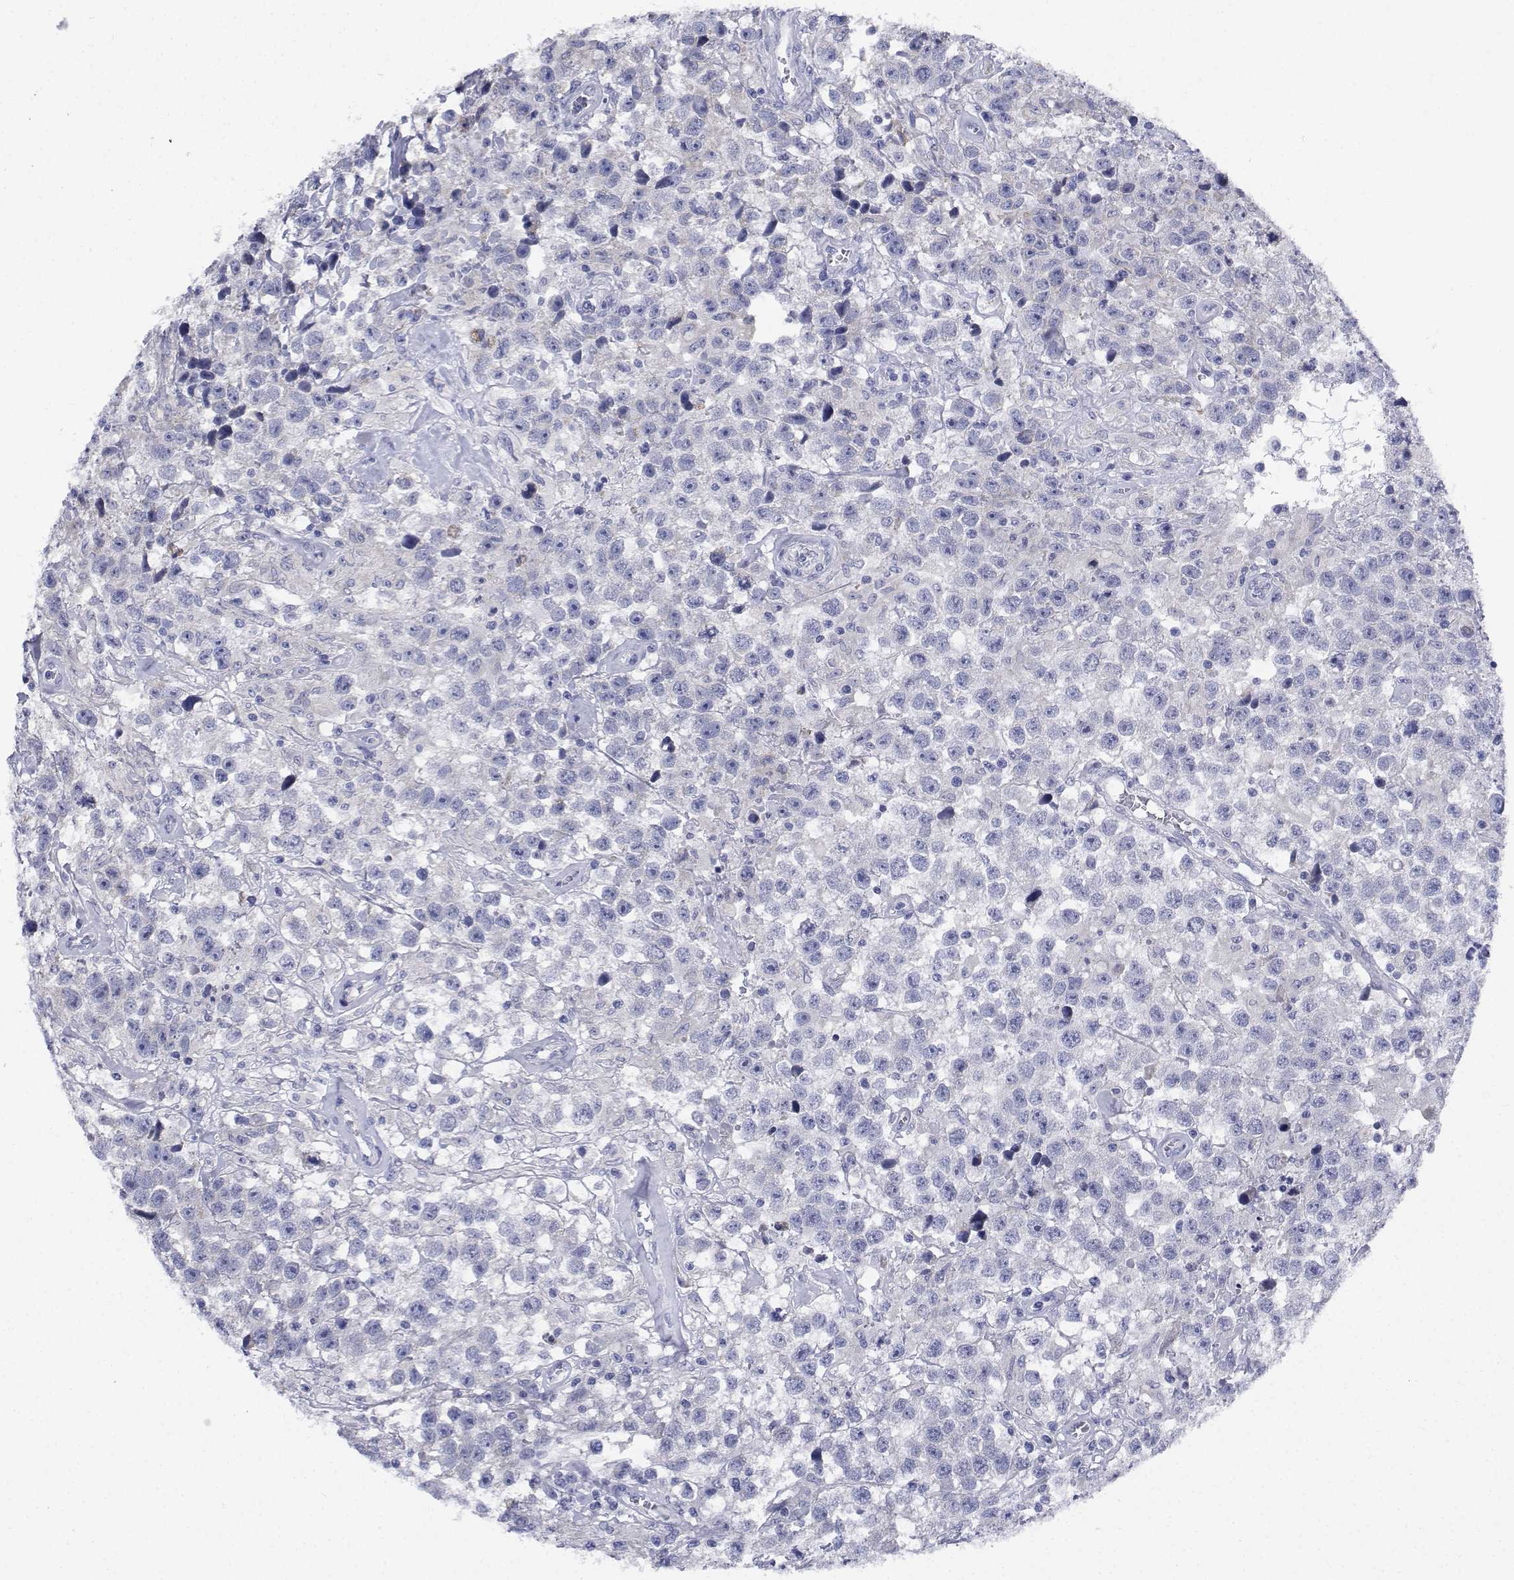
{"staining": {"intensity": "negative", "quantity": "none", "location": "none"}, "tissue": "testis cancer", "cell_type": "Tumor cells", "image_type": "cancer", "snomed": [{"axis": "morphology", "description": "Seminoma, NOS"}, {"axis": "topography", "description": "Testis"}], "caption": "Testis cancer stained for a protein using IHC demonstrates no positivity tumor cells.", "gene": "CDHR3", "patient": {"sex": "male", "age": 43}}